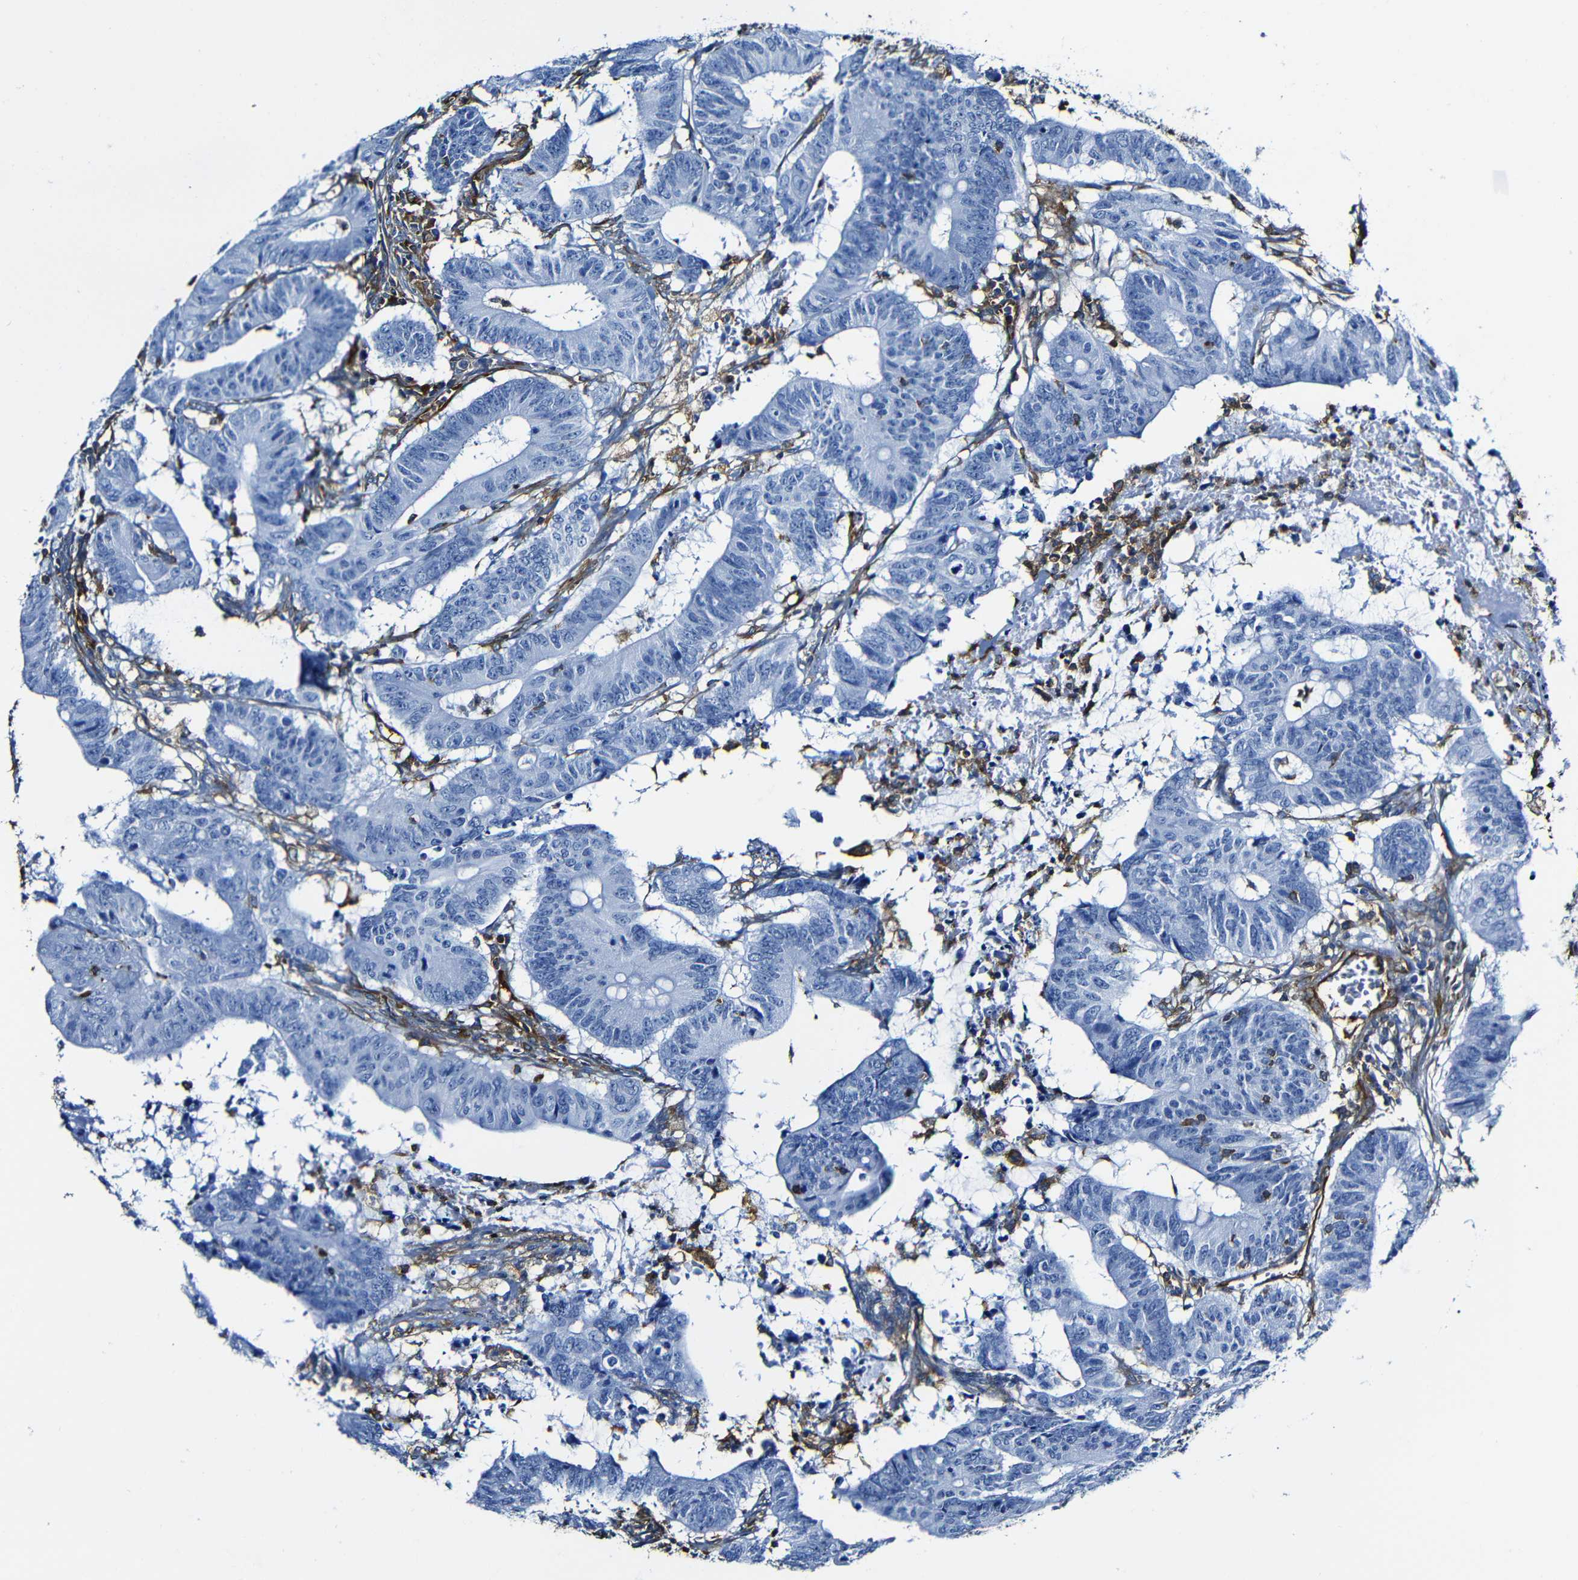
{"staining": {"intensity": "negative", "quantity": "none", "location": "none"}, "tissue": "colorectal cancer", "cell_type": "Tumor cells", "image_type": "cancer", "snomed": [{"axis": "morphology", "description": "Adenocarcinoma, NOS"}, {"axis": "topography", "description": "Colon"}], "caption": "A histopathology image of human colorectal cancer is negative for staining in tumor cells. (DAB (3,3'-diaminobenzidine) immunohistochemistry (IHC), high magnification).", "gene": "MSN", "patient": {"sex": "male", "age": 45}}